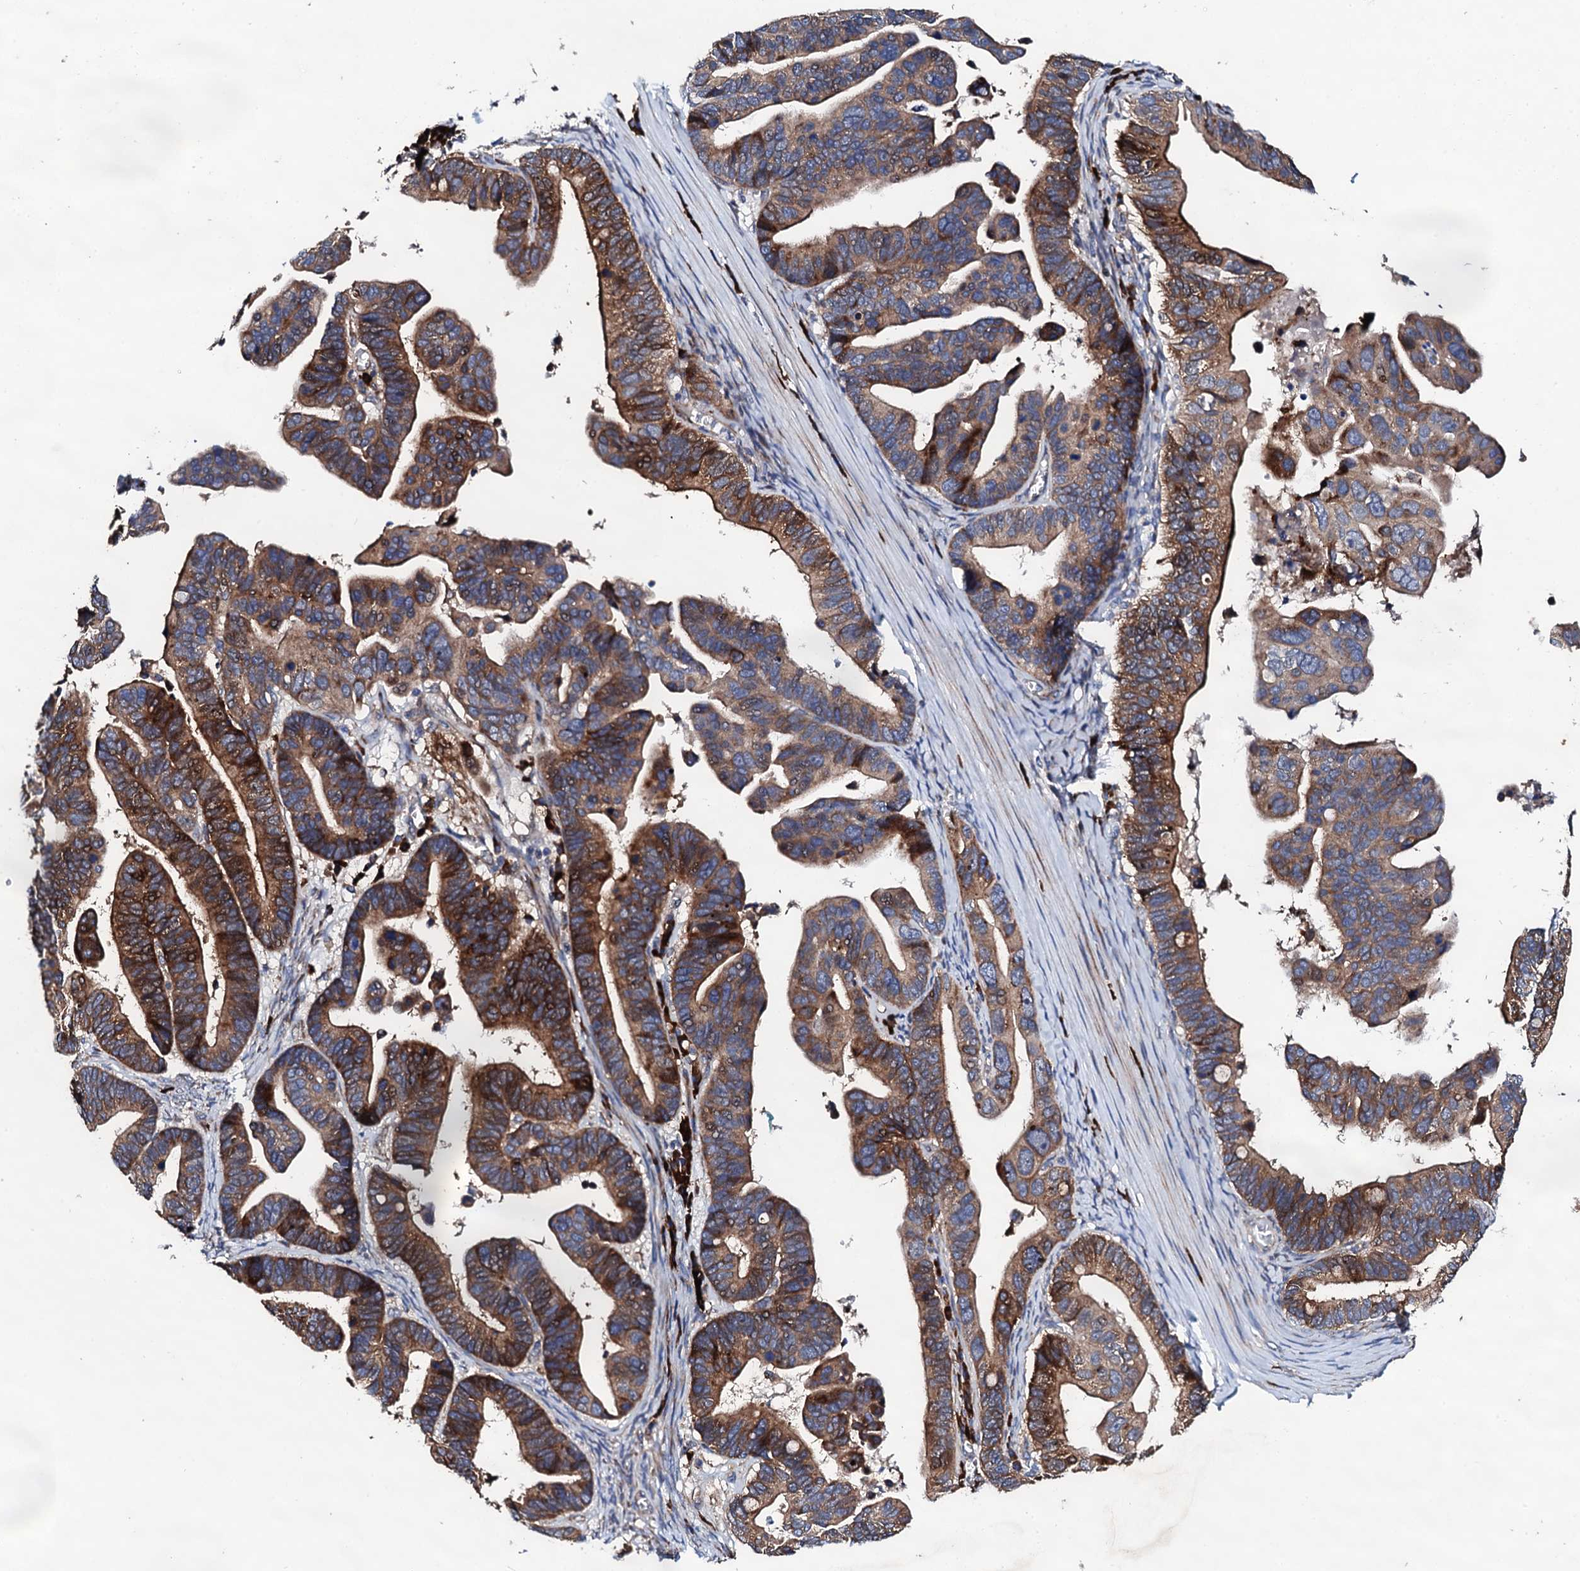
{"staining": {"intensity": "moderate", "quantity": ">75%", "location": "cytoplasmic/membranous"}, "tissue": "ovarian cancer", "cell_type": "Tumor cells", "image_type": "cancer", "snomed": [{"axis": "morphology", "description": "Cystadenocarcinoma, serous, NOS"}, {"axis": "topography", "description": "Ovary"}], "caption": "Immunohistochemical staining of human ovarian cancer (serous cystadenocarcinoma) reveals moderate cytoplasmic/membranous protein staining in about >75% of tumor cells. (Brightfield microscopy of DAB IHC at high magnification).", "gene": "LIPT2", "patient": {"sex": "female", "age": 56}}